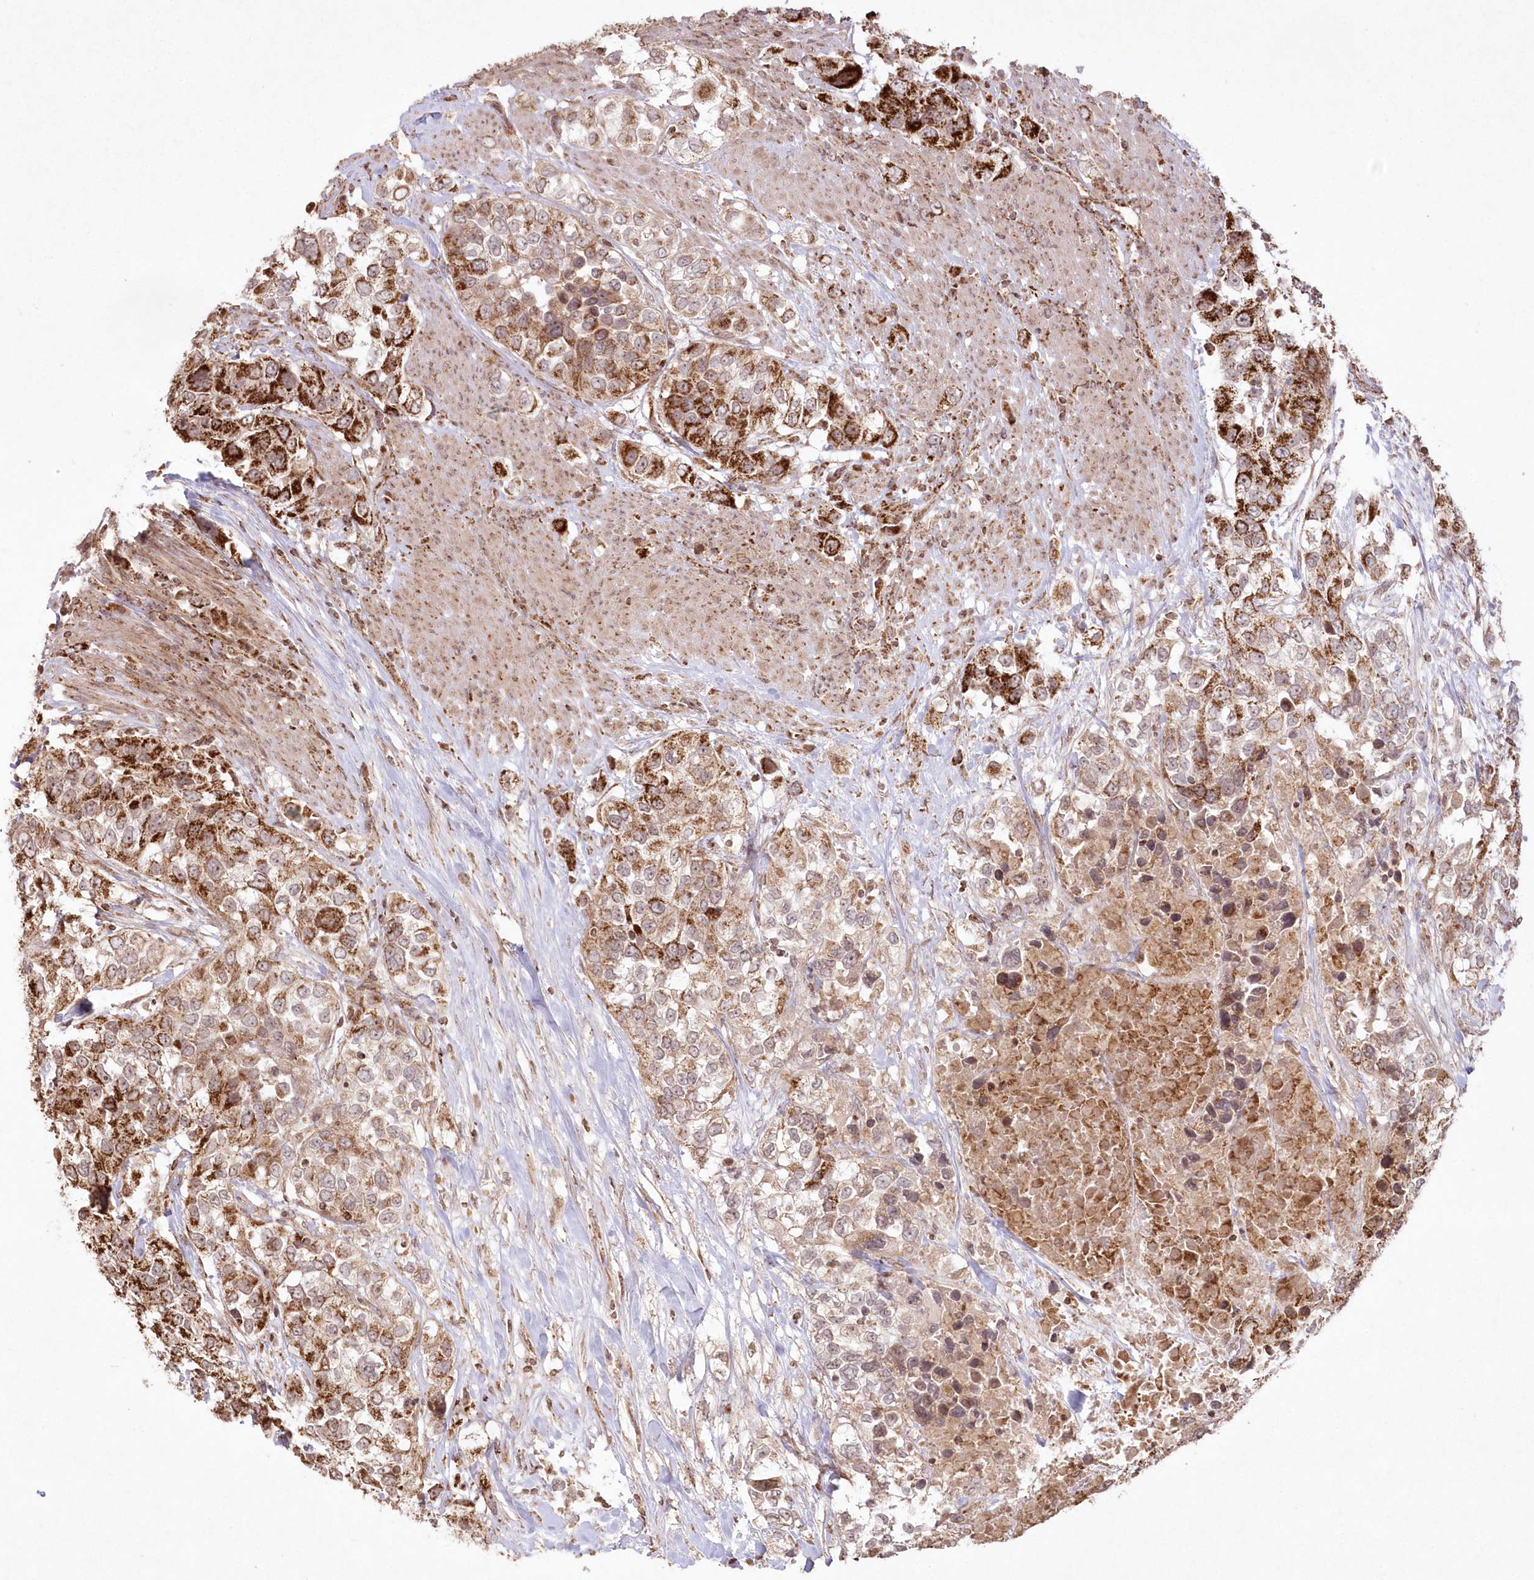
{"staining": {"intensity": "strong", "quantity": ">75%", "location": "cytoplasmic/membranous"}, "tissue": "urothelial cancer", "cell_type": "Tumor cells", "image_type": "cancer", "snomed": [{"axis": "morphology", "description": "Urothelial carcinoma, High grade"}, {"axis": "topography", "description": "Urinary bladder"}], "caption": "Urothelial carcinoma (high-grade) stained for a protein exhibits strong cytoplasmic/membranous positivity in tumor cells. (DAB IHC, brown staining for protein, blue staining for nuclei).", "gene": "LRPPRC", "patient": {"sex": "female", "age": 80}}